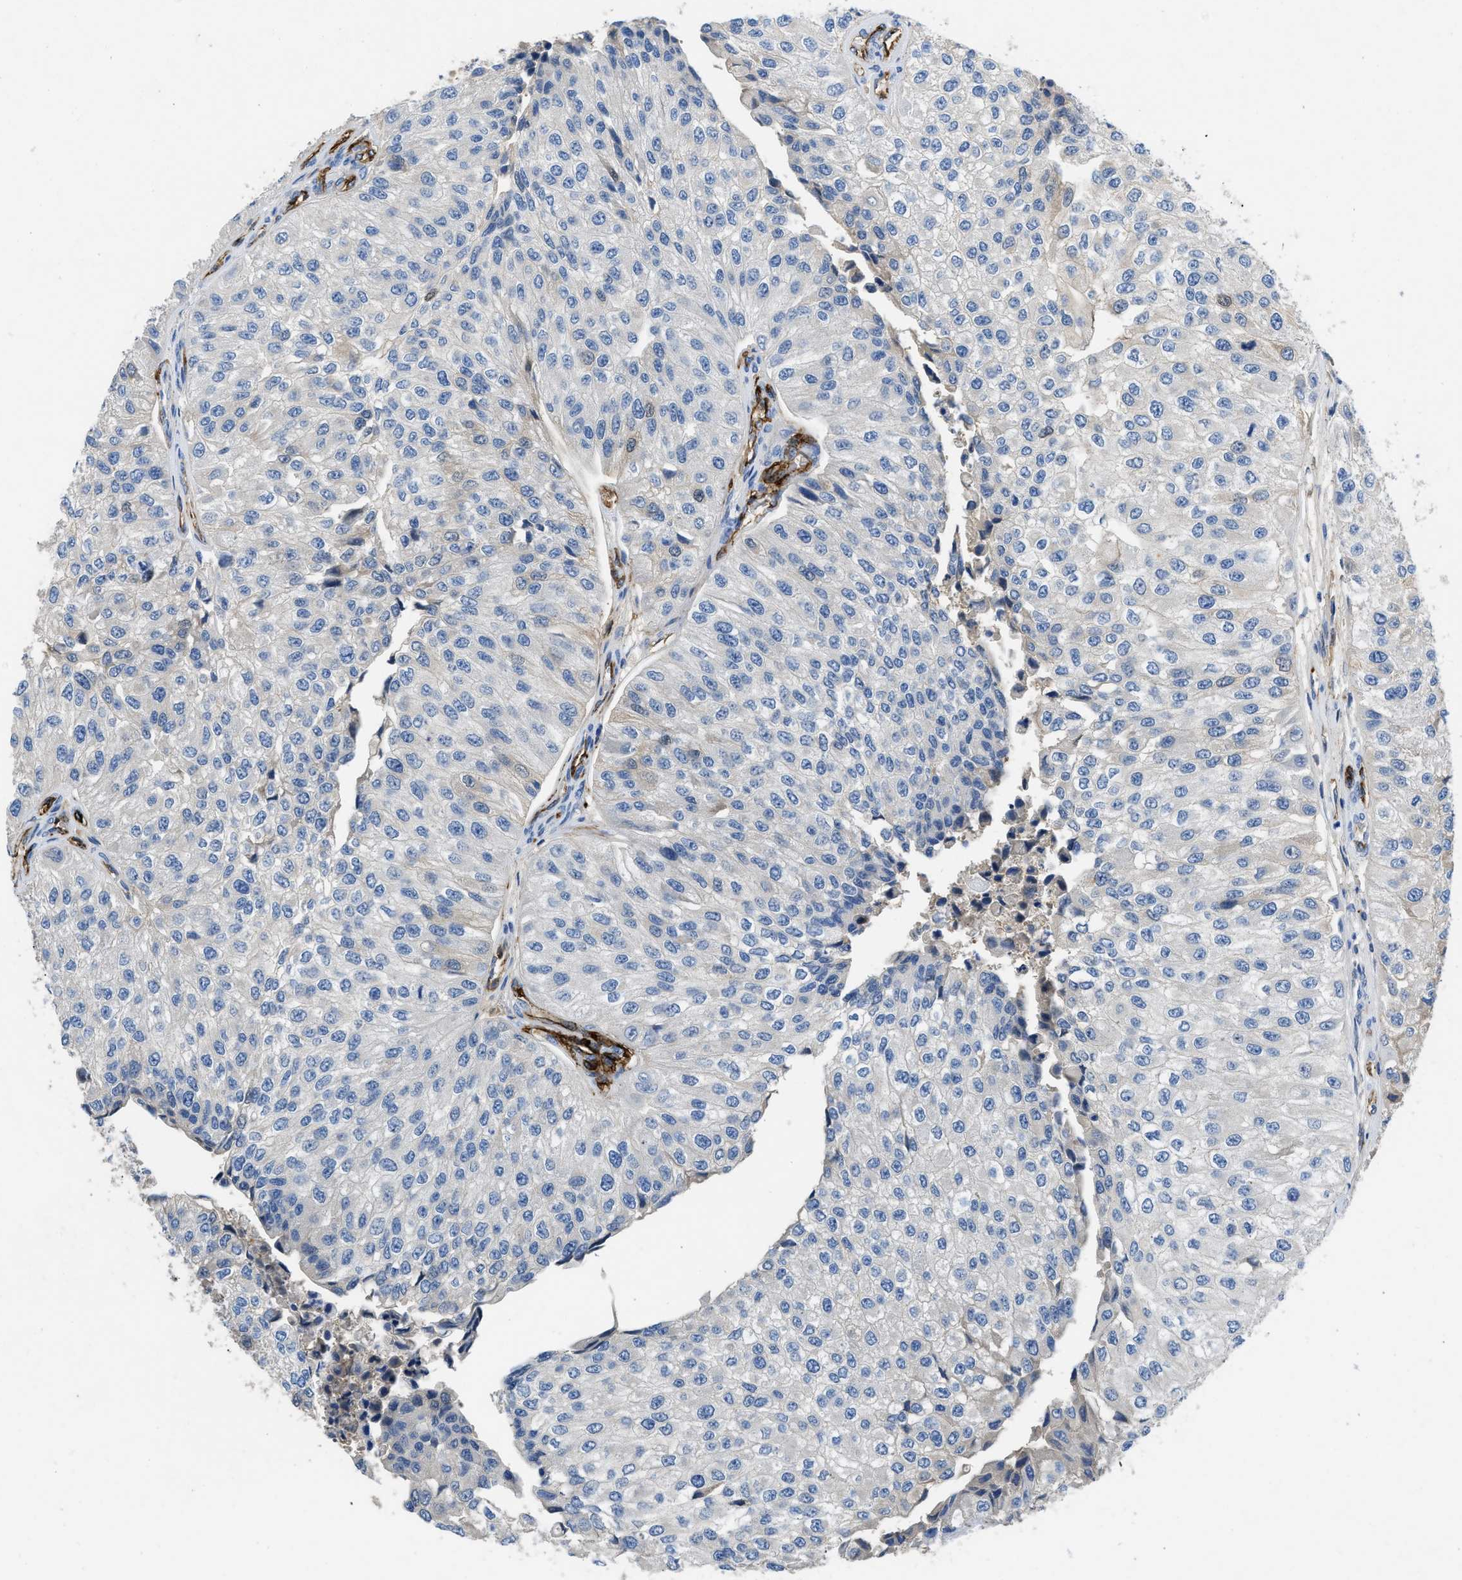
{"staining": {"intensity": "negative", "quantity": "none", "location": "none"}, "tissue": "urothelial cancer", "cell_type": "Tumor cells", "image_type": "cancer", "snomed": [{"axis": "morphology", "description": "Urothelial carcinoma, High grade"}, {"axis": "topography", "description": "Kidney"}, {"axis": "topography", "description": "Urinary bladder"}], "caption": "Tumor cells are negative for brown protein staining in urothelial cancer.", "gene": "SPEG", "patient": {"sex": "male", "age": 77}}